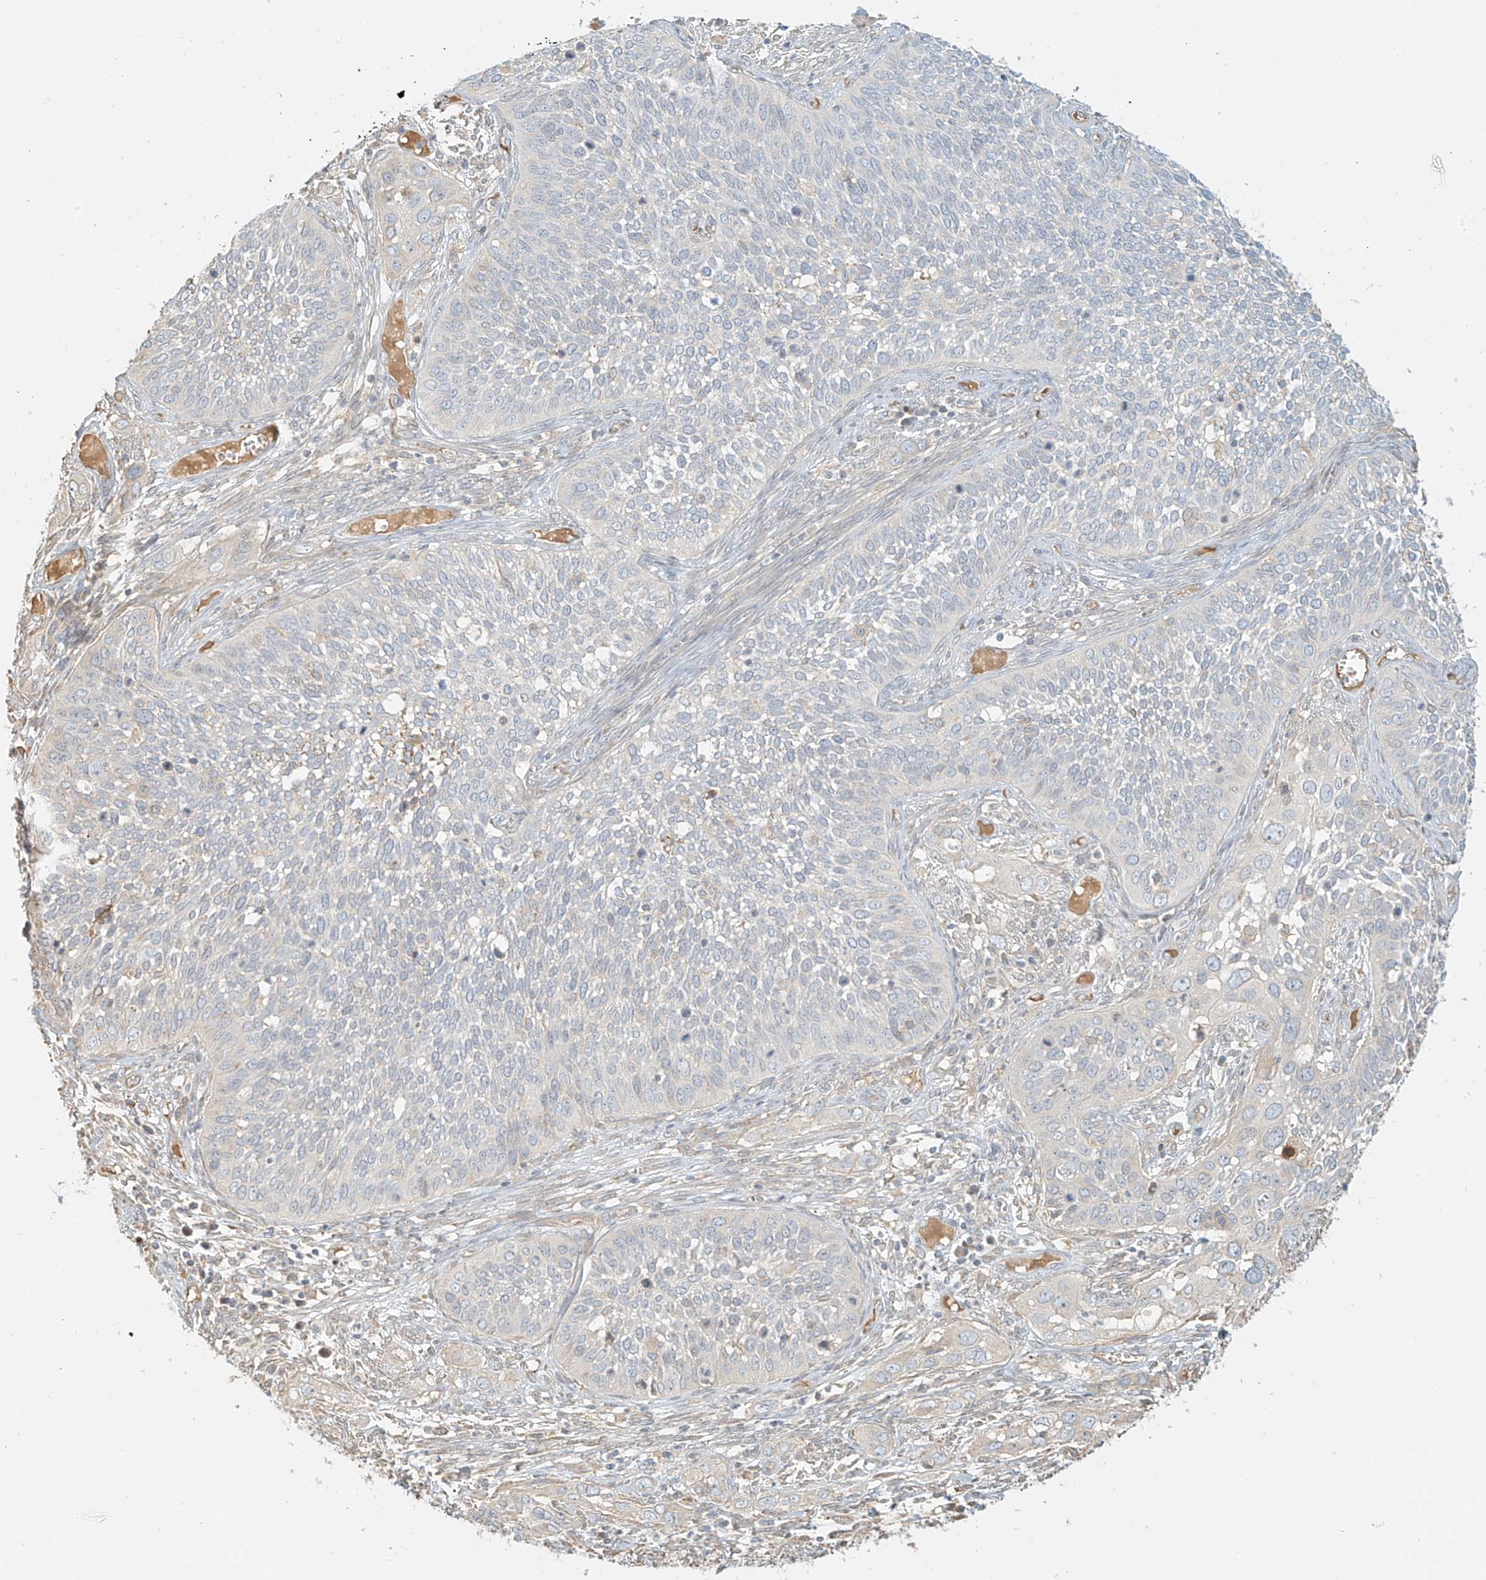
{"staining": {"intensity": "negative", "quantity": "none", "location": "none"}, "tissue": "cervical cancer", "cell_type": "Tumor cells", "image_type": "cancer", "snomed": [{"axis": "morphology", "description": "Squamous cell carcinoma, NOS"}, {"axis": "topography", "description": "Cervix"}], "caption": "DAB immunohistochemical staining of human cervical squamous cell carcinoma demonstrates no significant staining in tumor cells.", "gene": "UPK1B", "patient": {"sex": "female", "age": 34}}